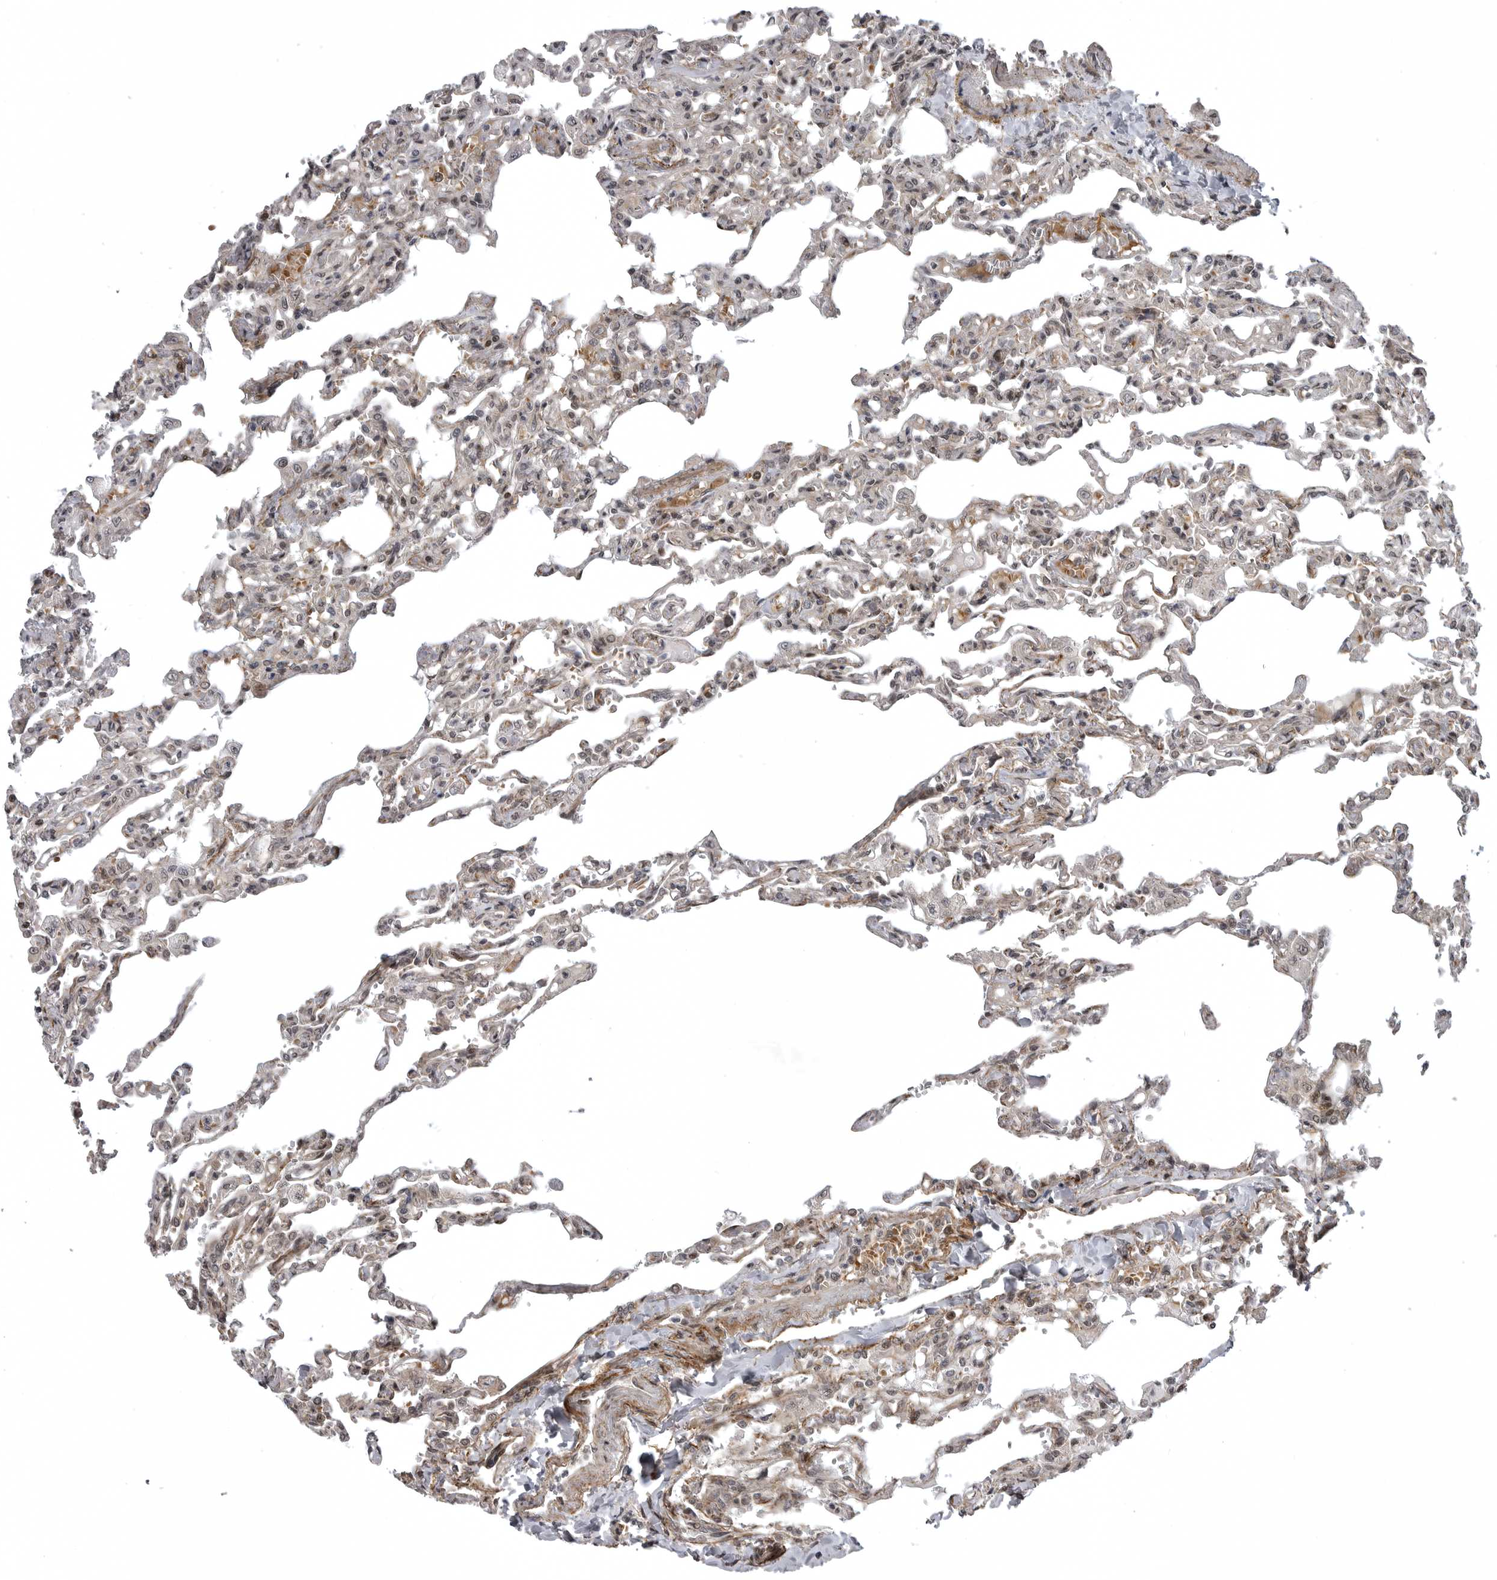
{"staining": {"intensity": "moderate", "quantity": "25%-75%", "location": "cytoplasmic/membranous,nuclear"}, "tissue": "lung", "cell_type": "Alveolar cells", "image_type": "normal", "snomed": [{"axis": "morphology", "description": "Normal tissue, NOS"}, {"axis": "topography", "description": "Lung"}], "caption": "A photomicrograph of lung stained for a protein exhibits moderate cytoplasmic/membranous,nuclear brown staining in alveolar cells. The protein is stained brown, and the nuclei are stained in blue (DAB (3,3'-diaminobenzidine) IHC with brightfield microscopy, high magnification).", "gene": "SNX16", "patient": {"sex": "male", "age": 21}}